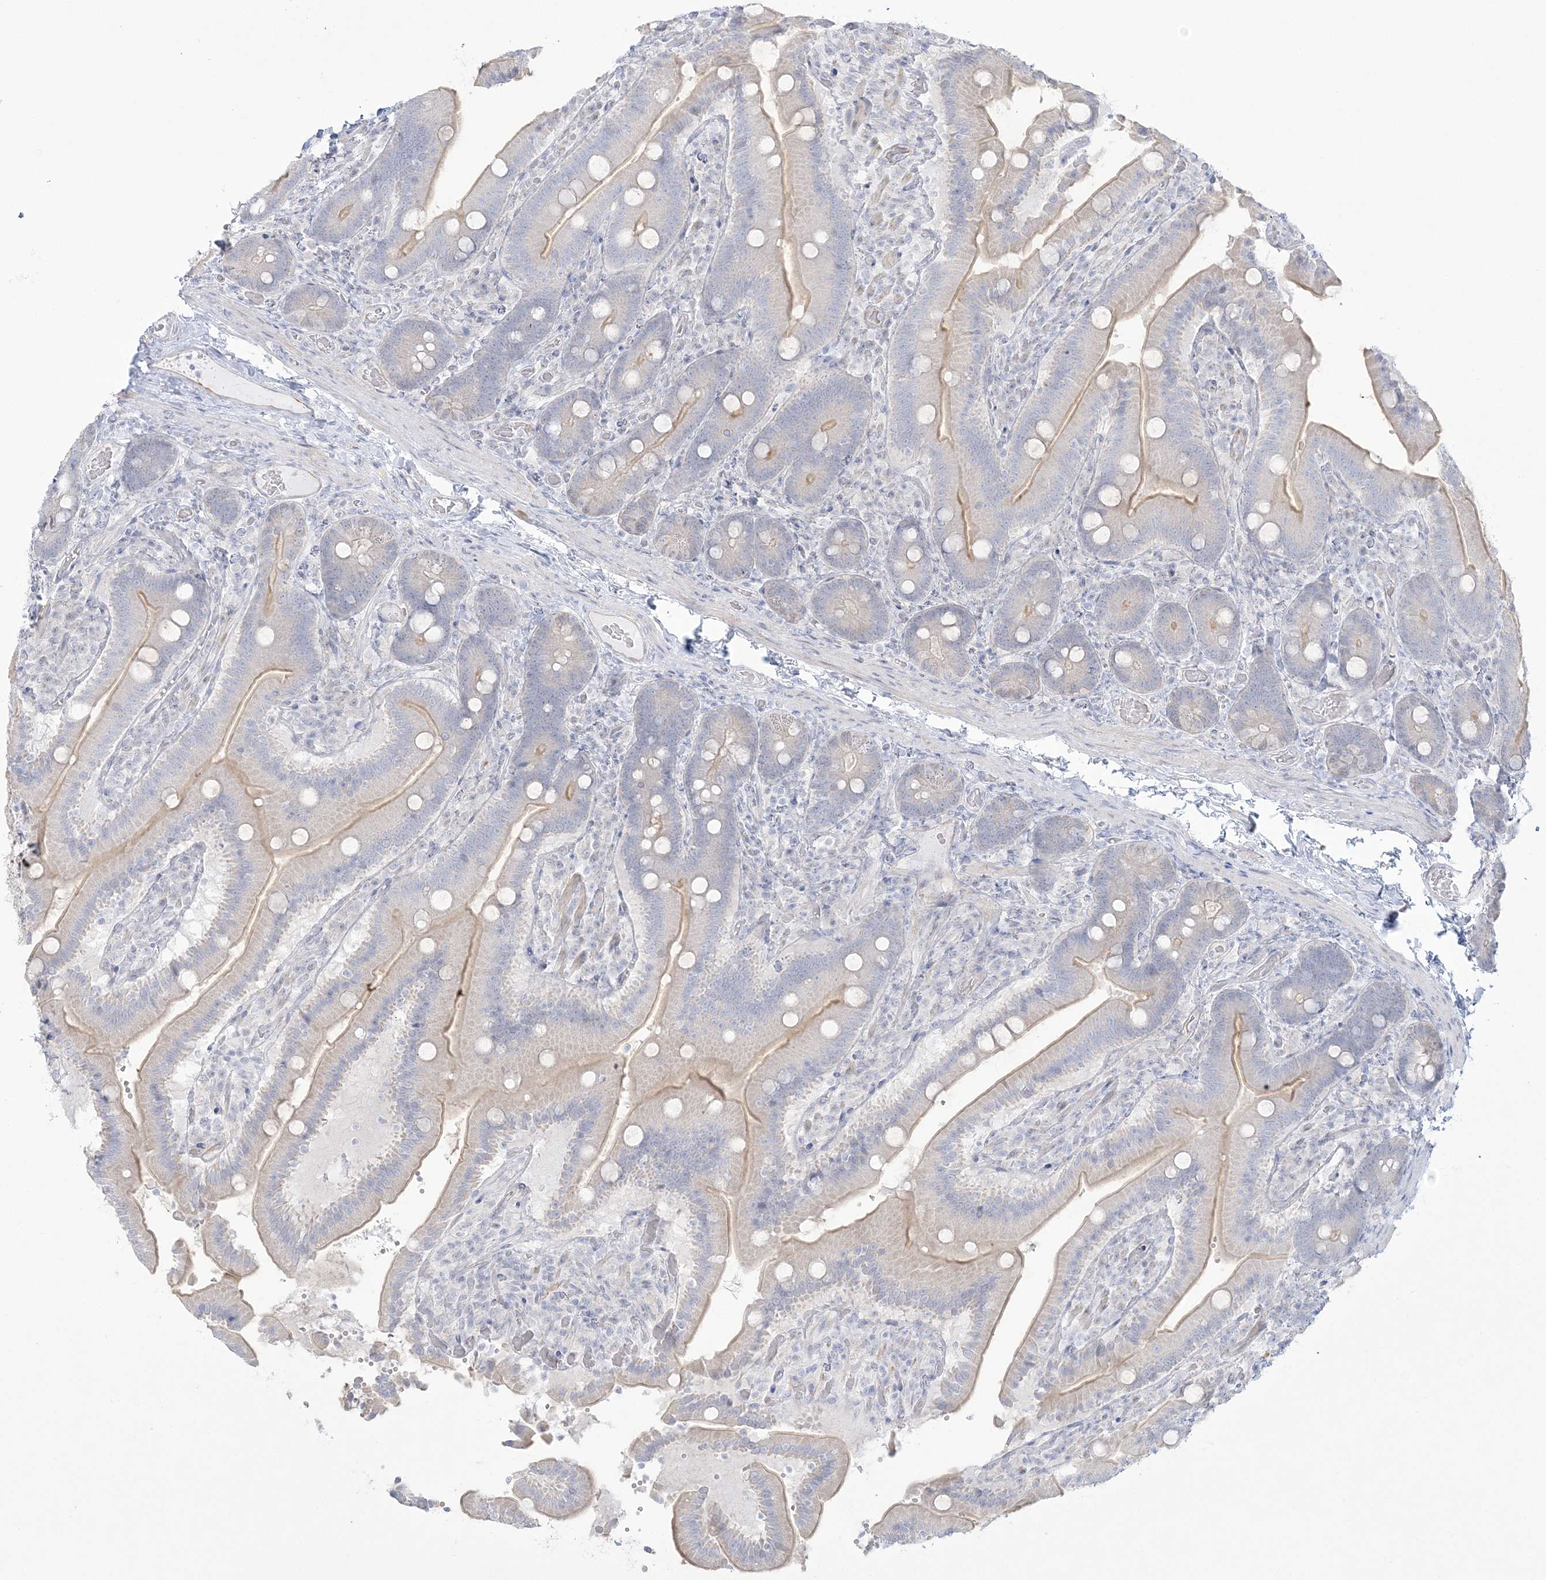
{"staining": {"intensity": "weak", "quantity": "25%-75%", "location": "cytoplasmic/membranous"}, "tissue": "duodenum", "cell_type": "Glandular cells", "image_type": "normal", "snomed": [{"axis": "morphology", "description": "Normal tissue, NOS"}, {"axis": "topography", "description": "Duodenum"}], "caption": "Approximately 25%-75% of glandular cells in normal duodenum demonstrate weak cytoplasmic/membranous protein expression as visualized by brown immunohistochemical staining.", "gene": "ENSG00000288637", "patient": {"sex": "female", "age": 62}}